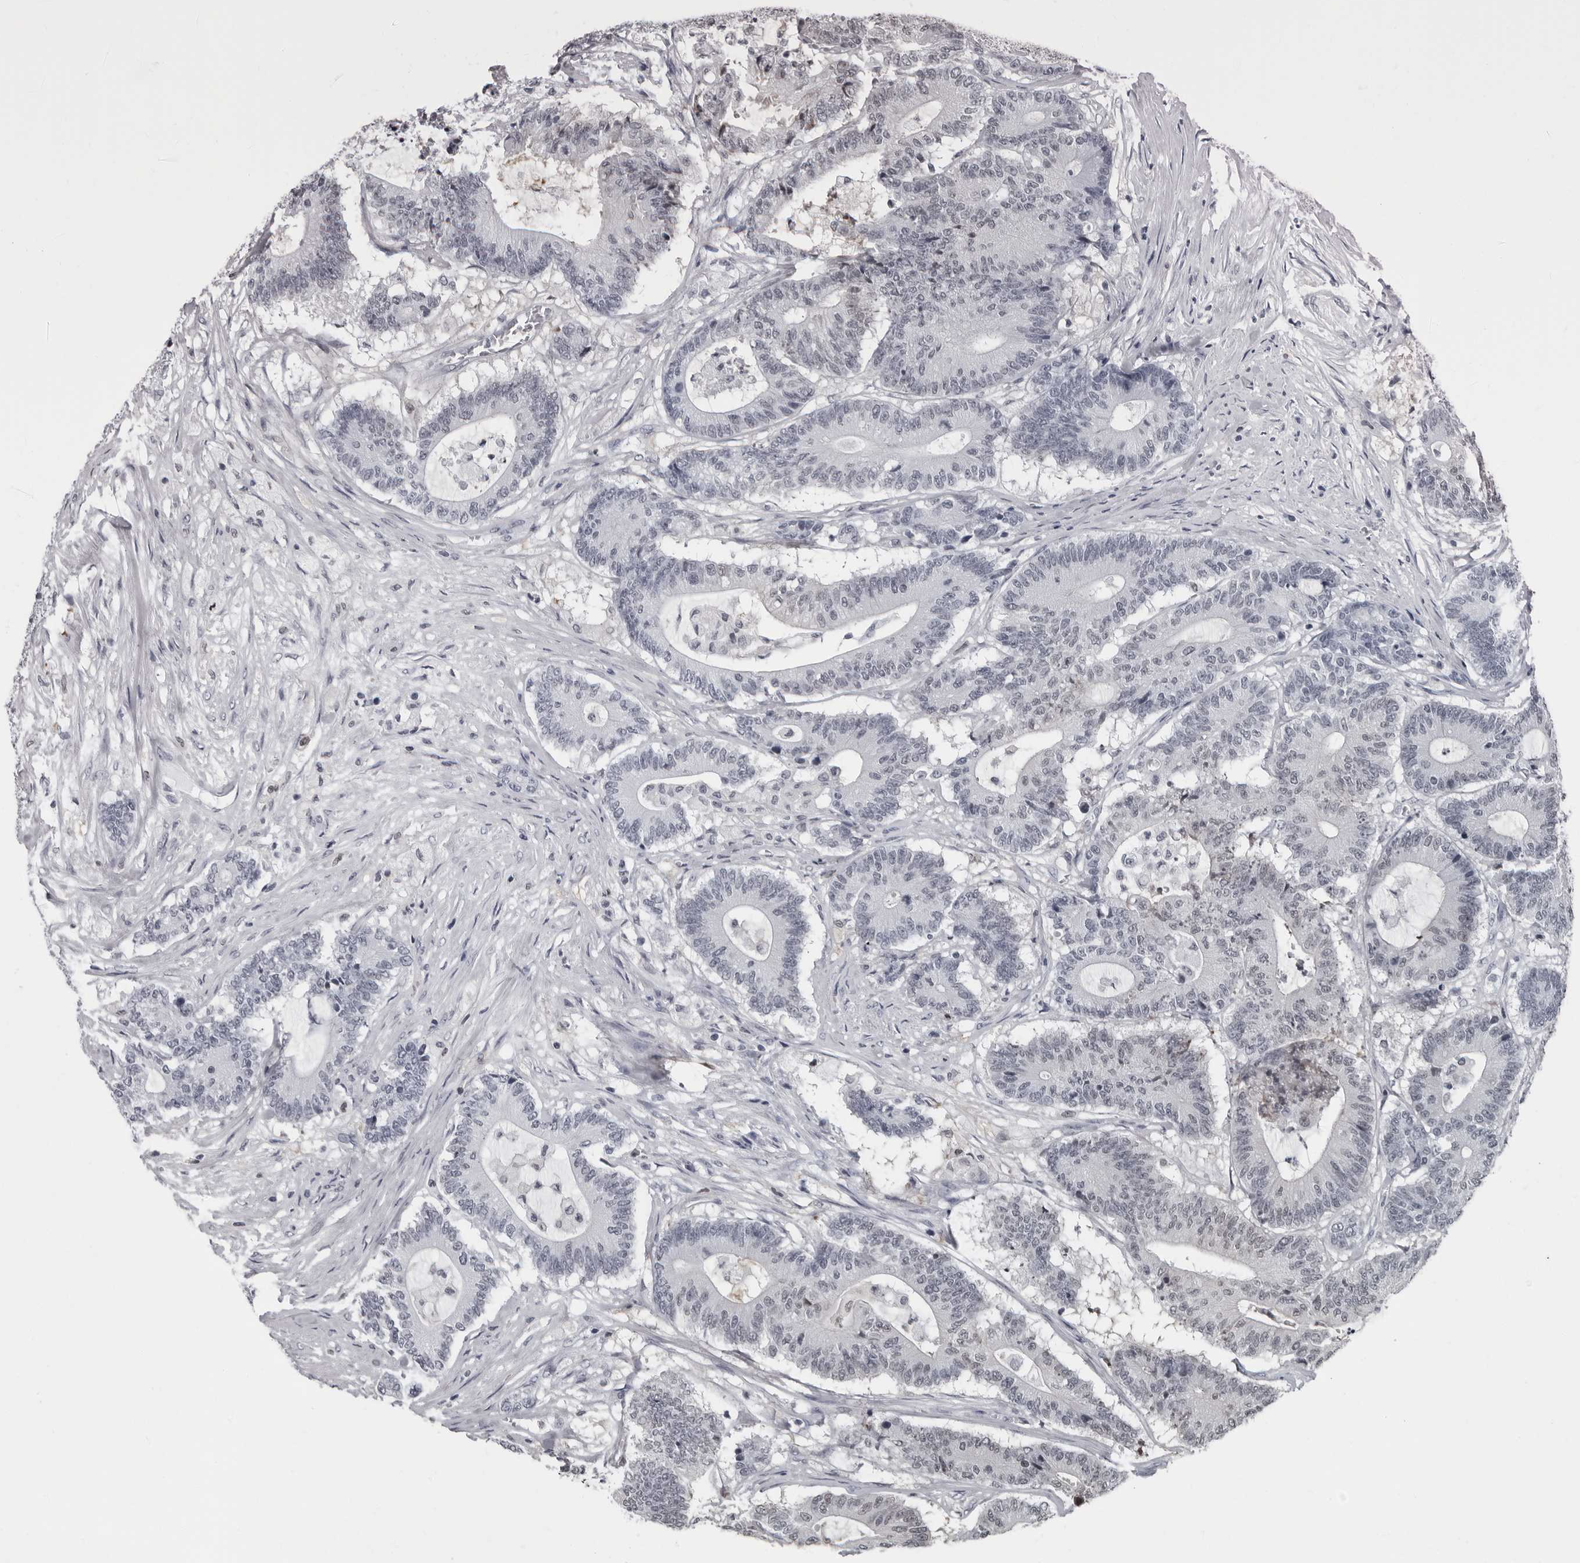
{"staining": {"intensity": "negative", "quantity": "none", "location": "none"}, "tissue": "colorectal cancer", "cell_type": "Tumor cells", "image_type": "cancer", "snomed": [{"axis": "morphology", "description": "Adenocarcinoma, NOS"}, {"axis": "topography", "description": "Colon"}], "caption": "A high-resolution photomicrograph shows immunohistochemistry staining of adenocarcinoma (colorectal), which exhibits no significant positivity in tumor cells.", "gene": "LZIC", "patient": {"sex": "female", "age": 84}}